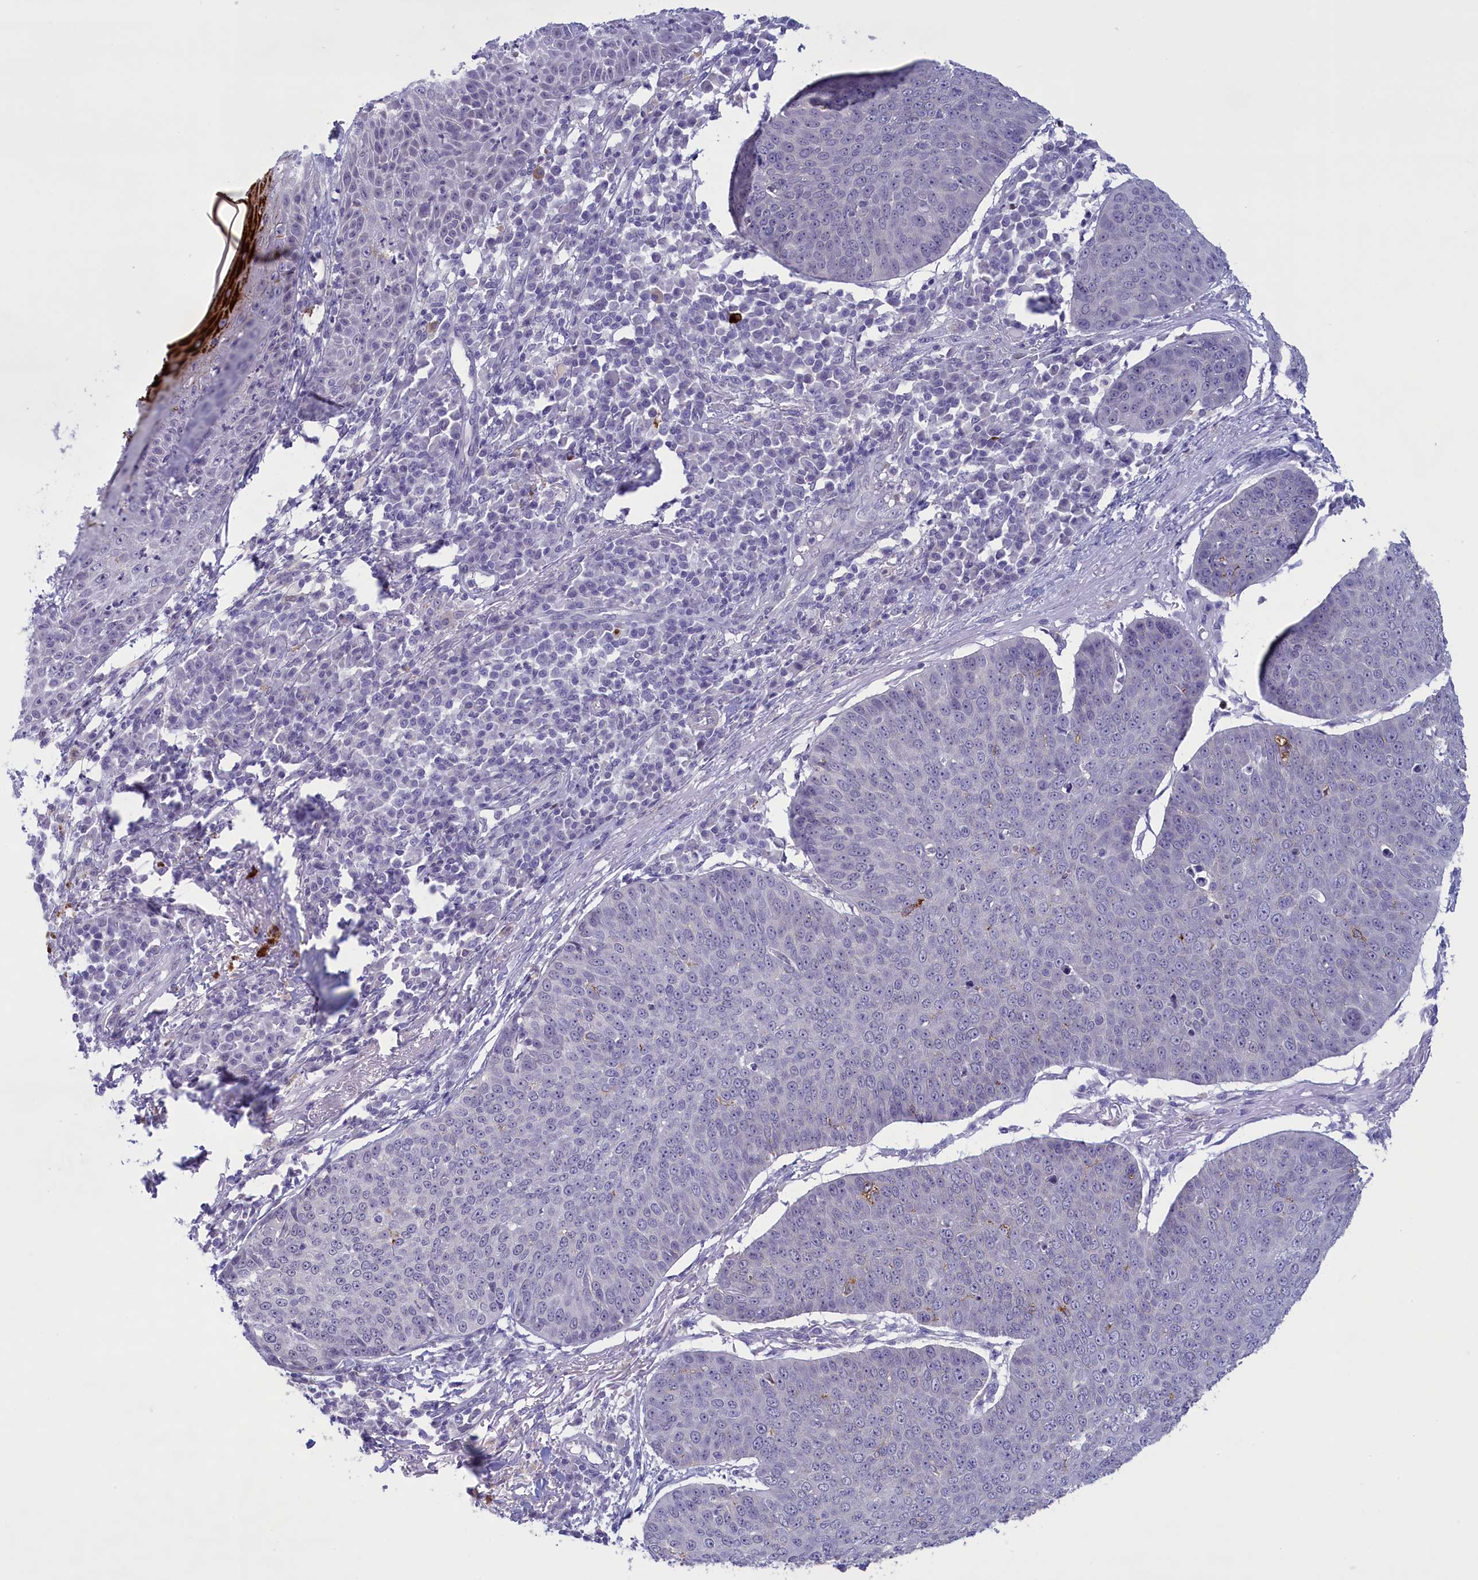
{"staining": {"intensity": "negative", "quantity": "none", "location": "none"}, "tissue": "skin cancer", "cell_type": "Tumor cells", "image_type": "cancer", "snomed": [{"axis": "morphology", "description": "Squamous cell carcinoma, NOS"}, {"axis": "topography", "description": "Skin"}], "caption": "Immunohistochemistry (IHC) photomicrograph of neoplastic tissue: squamous cell carcinoma (skin) stained with DAB (3,3'-diaminobenzidine) shows no significant protein staining in tumor cells.", "gene": "ELOA2", "patient": {"sex": "male", "age": 71}}